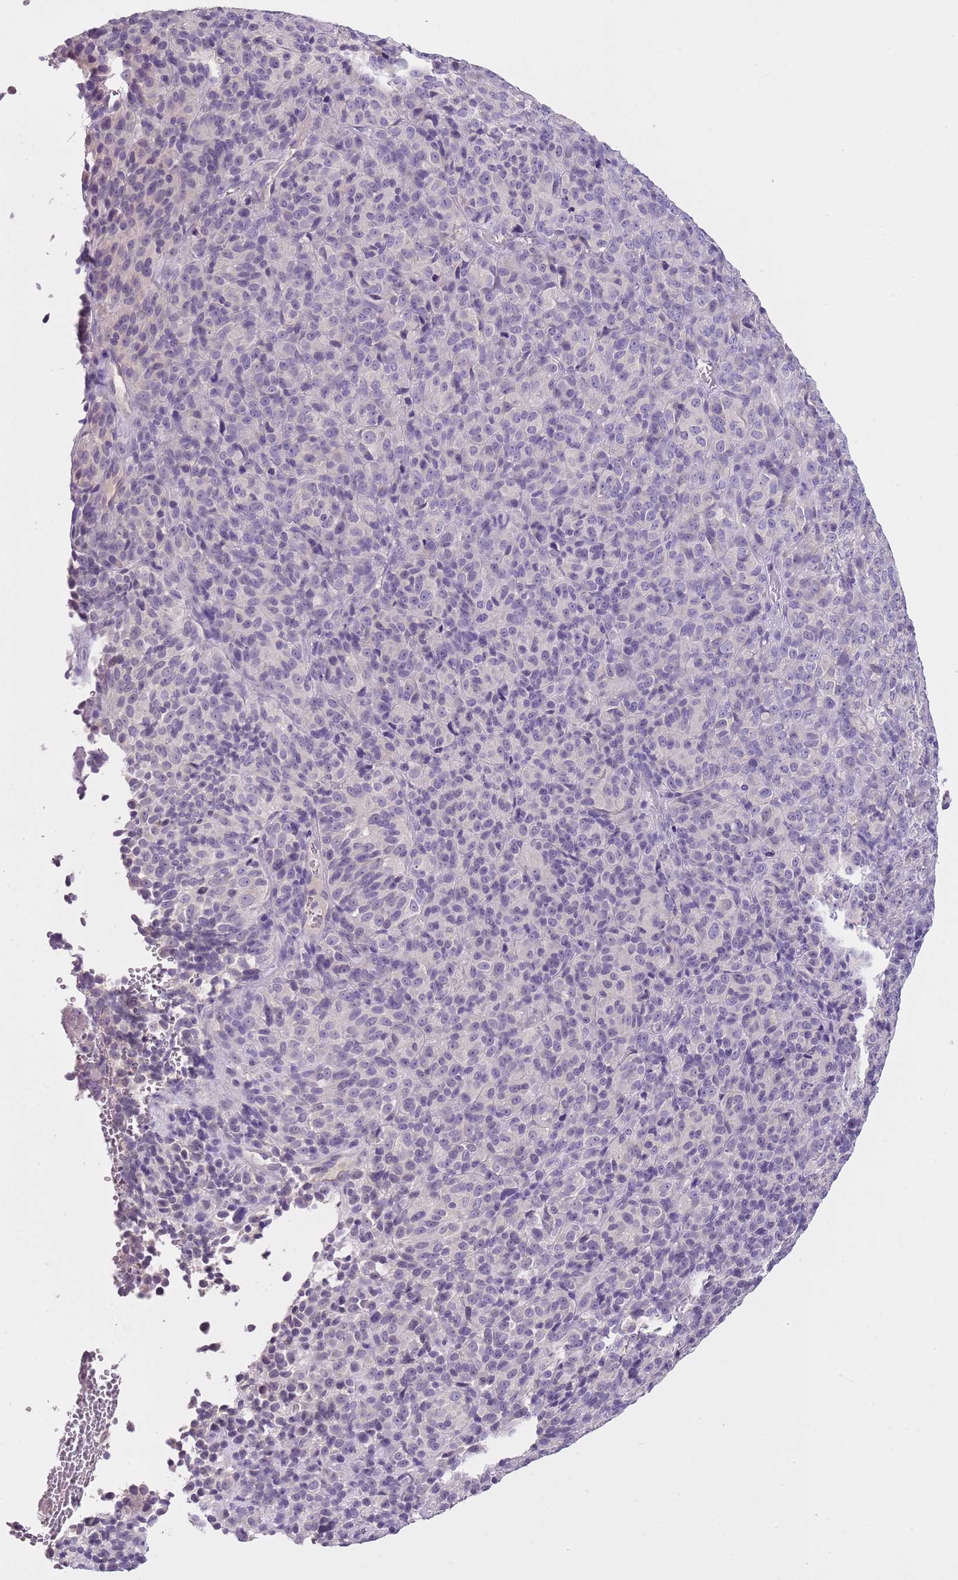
{"staining": {"intensity": "negative", "quantity": "none", "location": "none"}, "tissue": "melanoma", "cell_type": "Tumor cells", "image_type": "cancer", "snomed": [{"axis": "morphology", "description": "Malignant melanoma, Metastatic site"}, {"axis": "topography", "description": "Brain"}], "caption": "Tumor cells show no significant protein expression in melanoma.", "gene": "SLC35E3", "patient": {"sex": "female", "age": 56}}